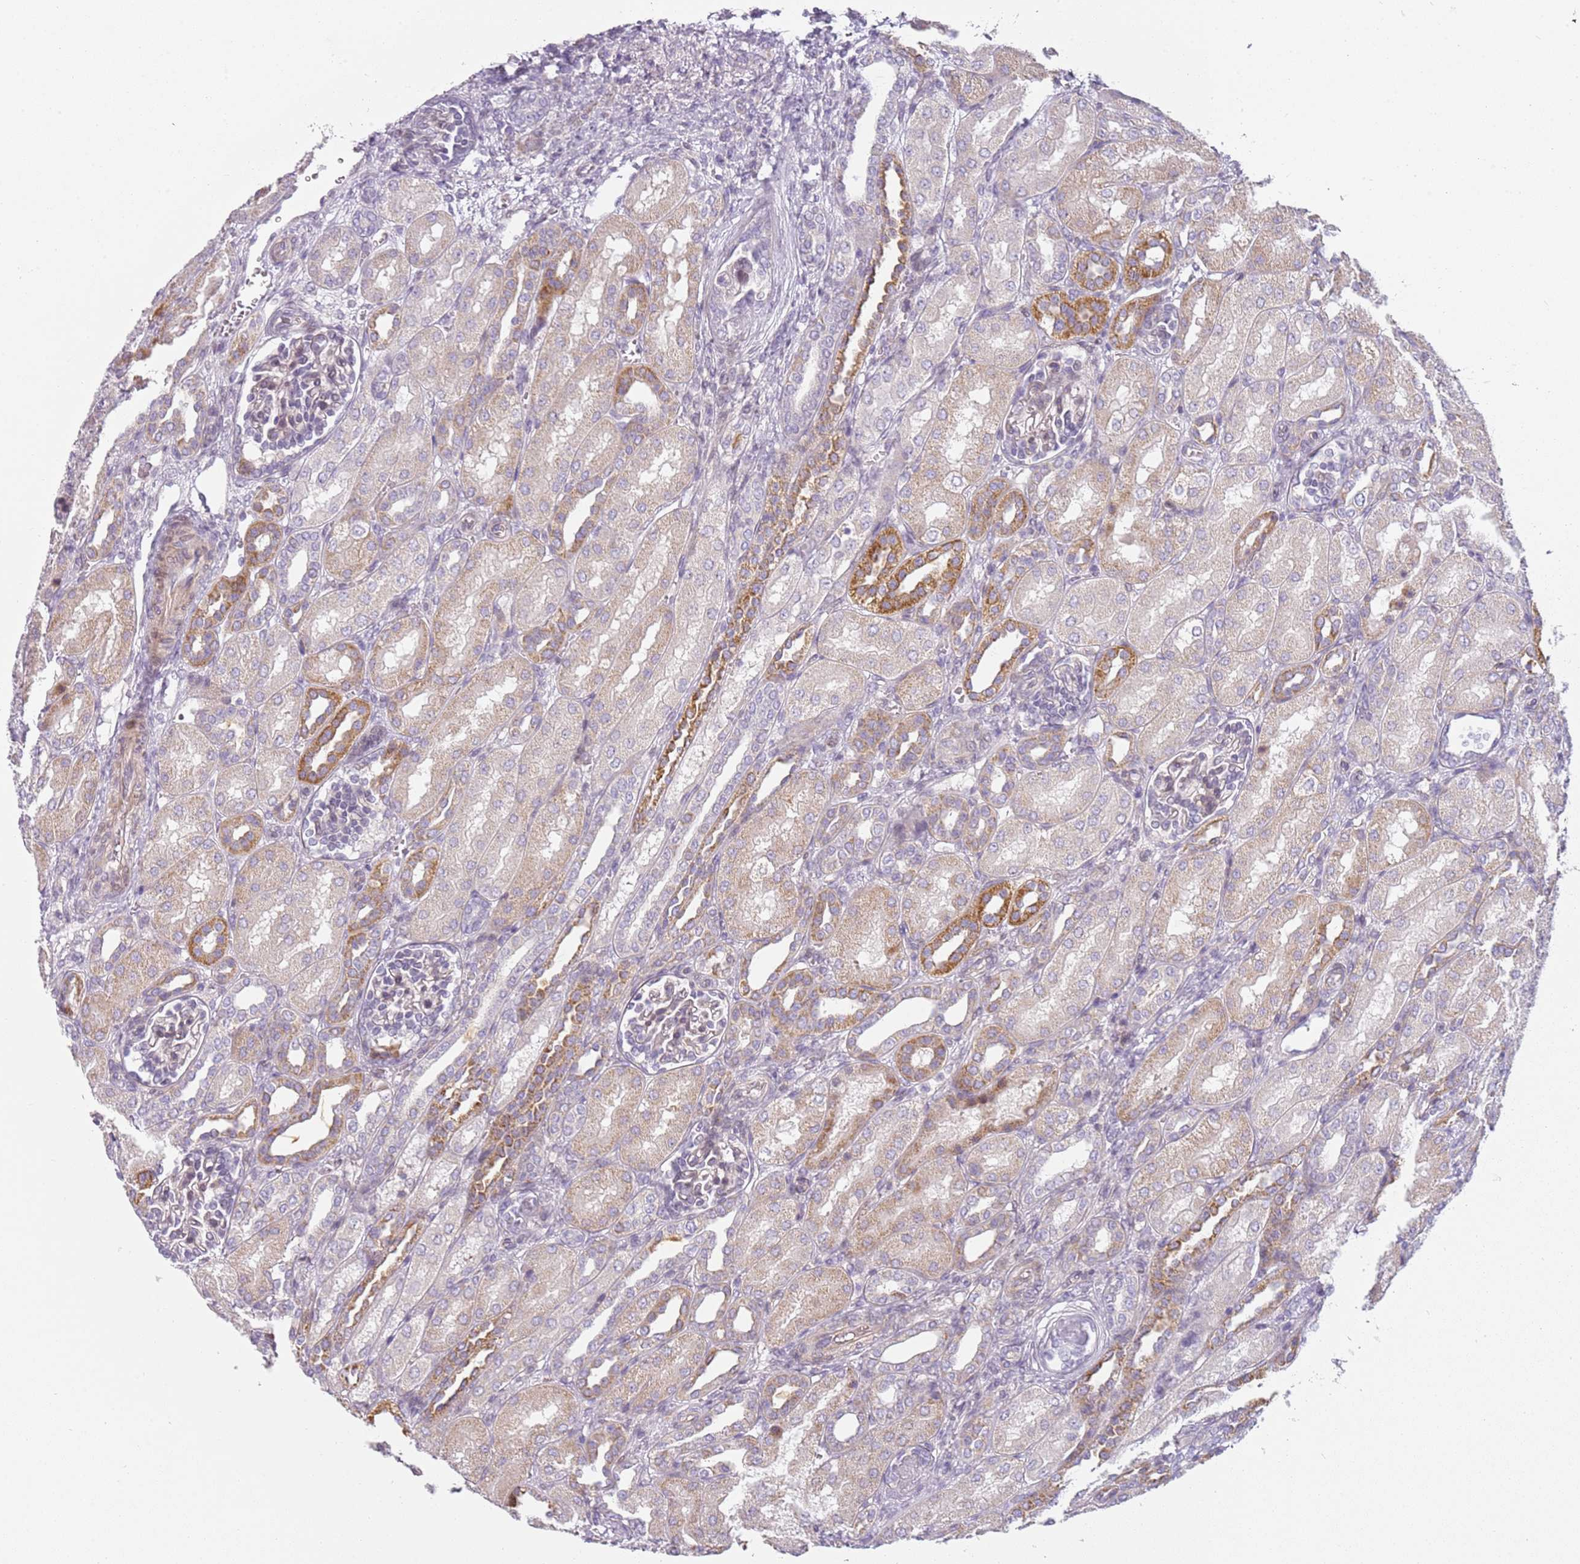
{"staining": {"intensity": "negative", "quantity": "none", "location": "none"}, "tissue": "kidney", "cell_type": "Cells in glomeruli", "image_type": "normal", "snomed": [{"axis": "morphology", "description": "Normal tissue, NOS"}, {"axis": "morphology", "description": "Neoplasm, malignant, NOS"}, {"axis": "topography", "description": "Kidney"}], "caption": "Immunohistochemical staining of benign kidney exhibits no significant staining in cells in glomeruli. (DAB (3,3'-diaminobenzidine) IHC, high magnification).", "gene": "DEFB116", "patient": {"sex": "female", "age": 1}}